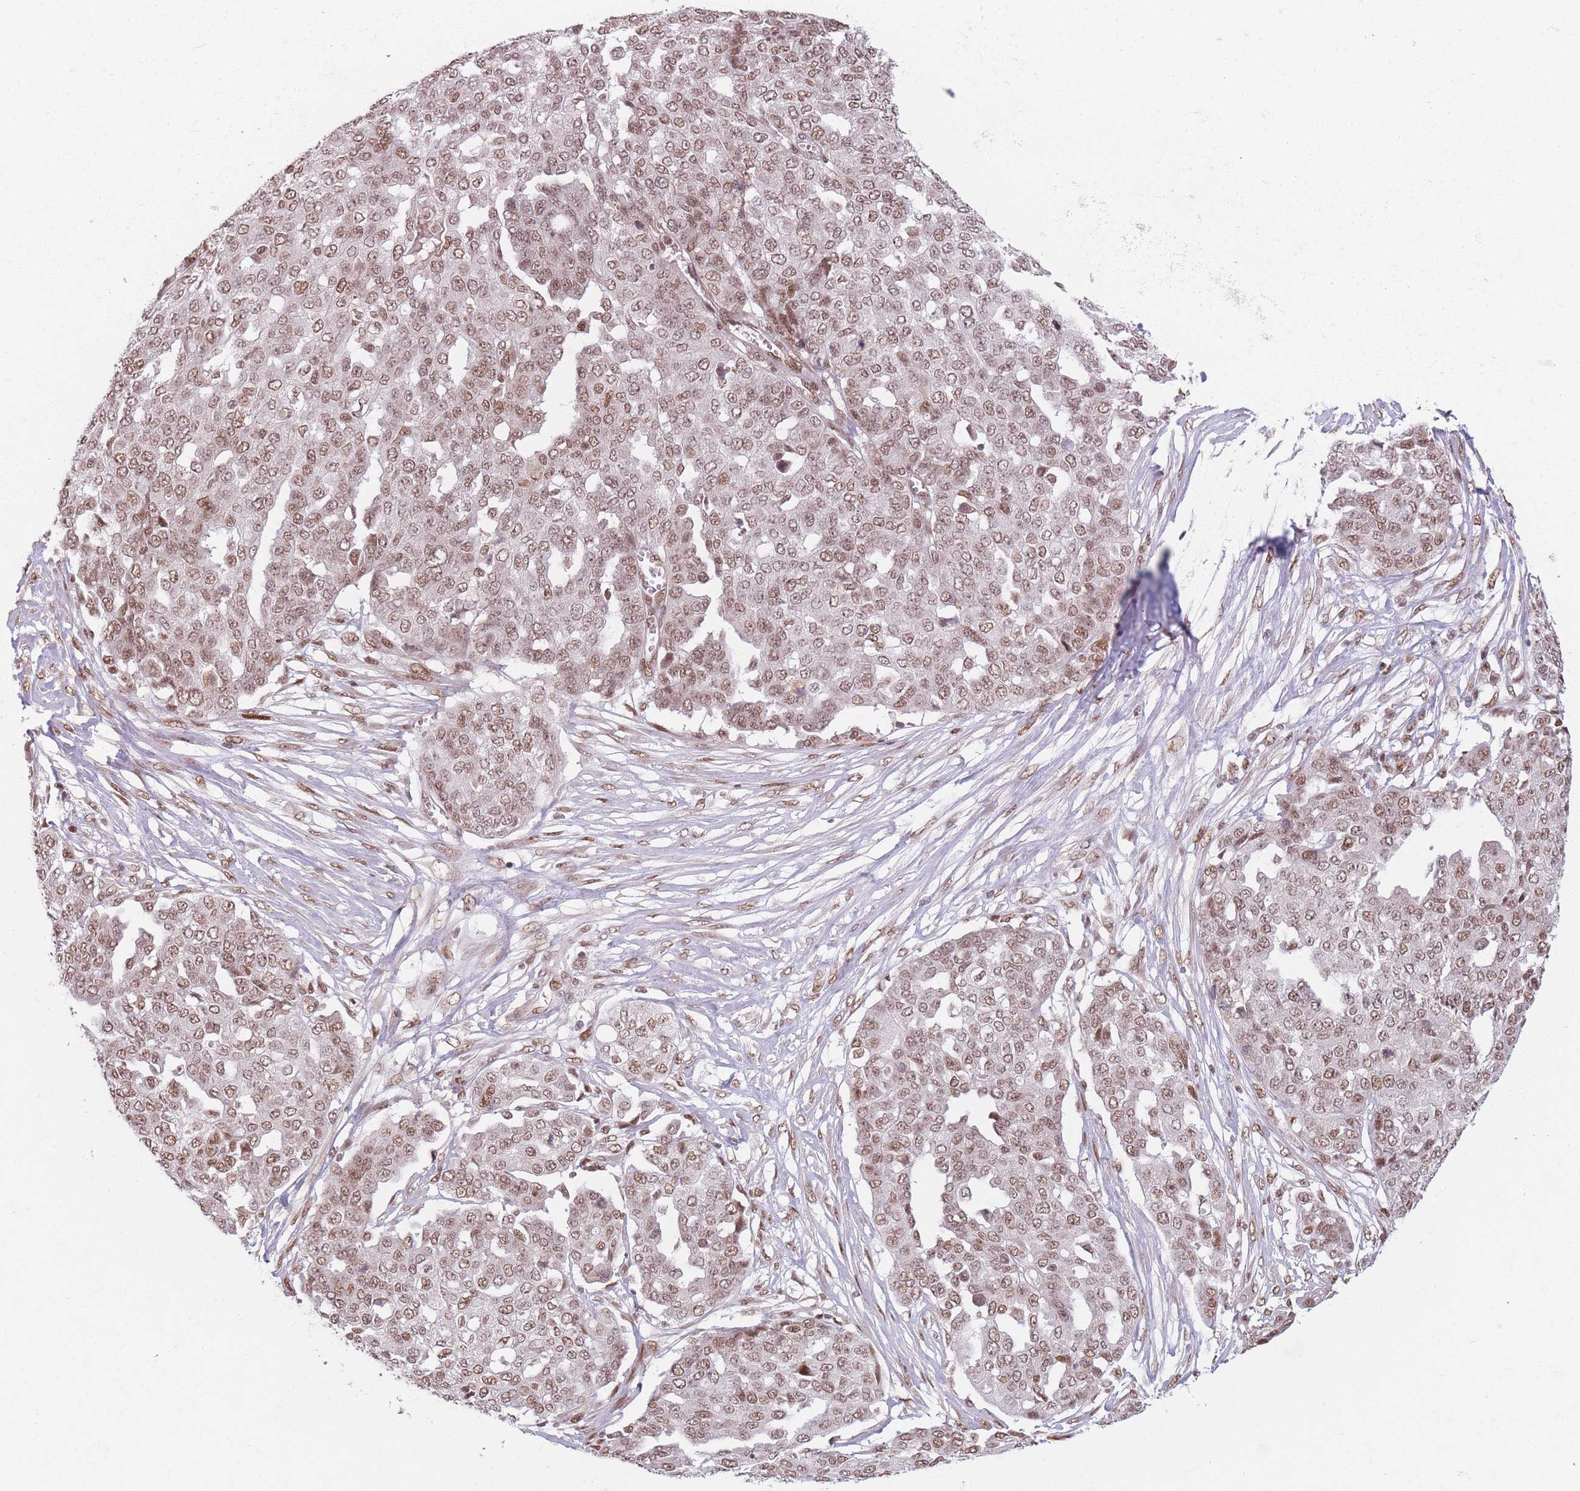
{"staining": {"intensity": "moderate", "quantity": ">75%", "location": "nuclear"}, "tissue": "ovarian cancer", "cell_type": "Tumor cells", "image_type": "cancer", "snomed": [{"axis": "morphology", "description": "Cystadenocarcinoma, serous, NOS"}, {"axis": "topography", "description": "Soft tissue"}, {"axis": "topography", "description": "Ovary"}], "caption": "Protein analysis of ovarian cancer tissue displays moderate nuclear positivity in about >75% of tumor cells.", "gene": "SUPT6H", "patient": {"sex": "female", "age": 57}}